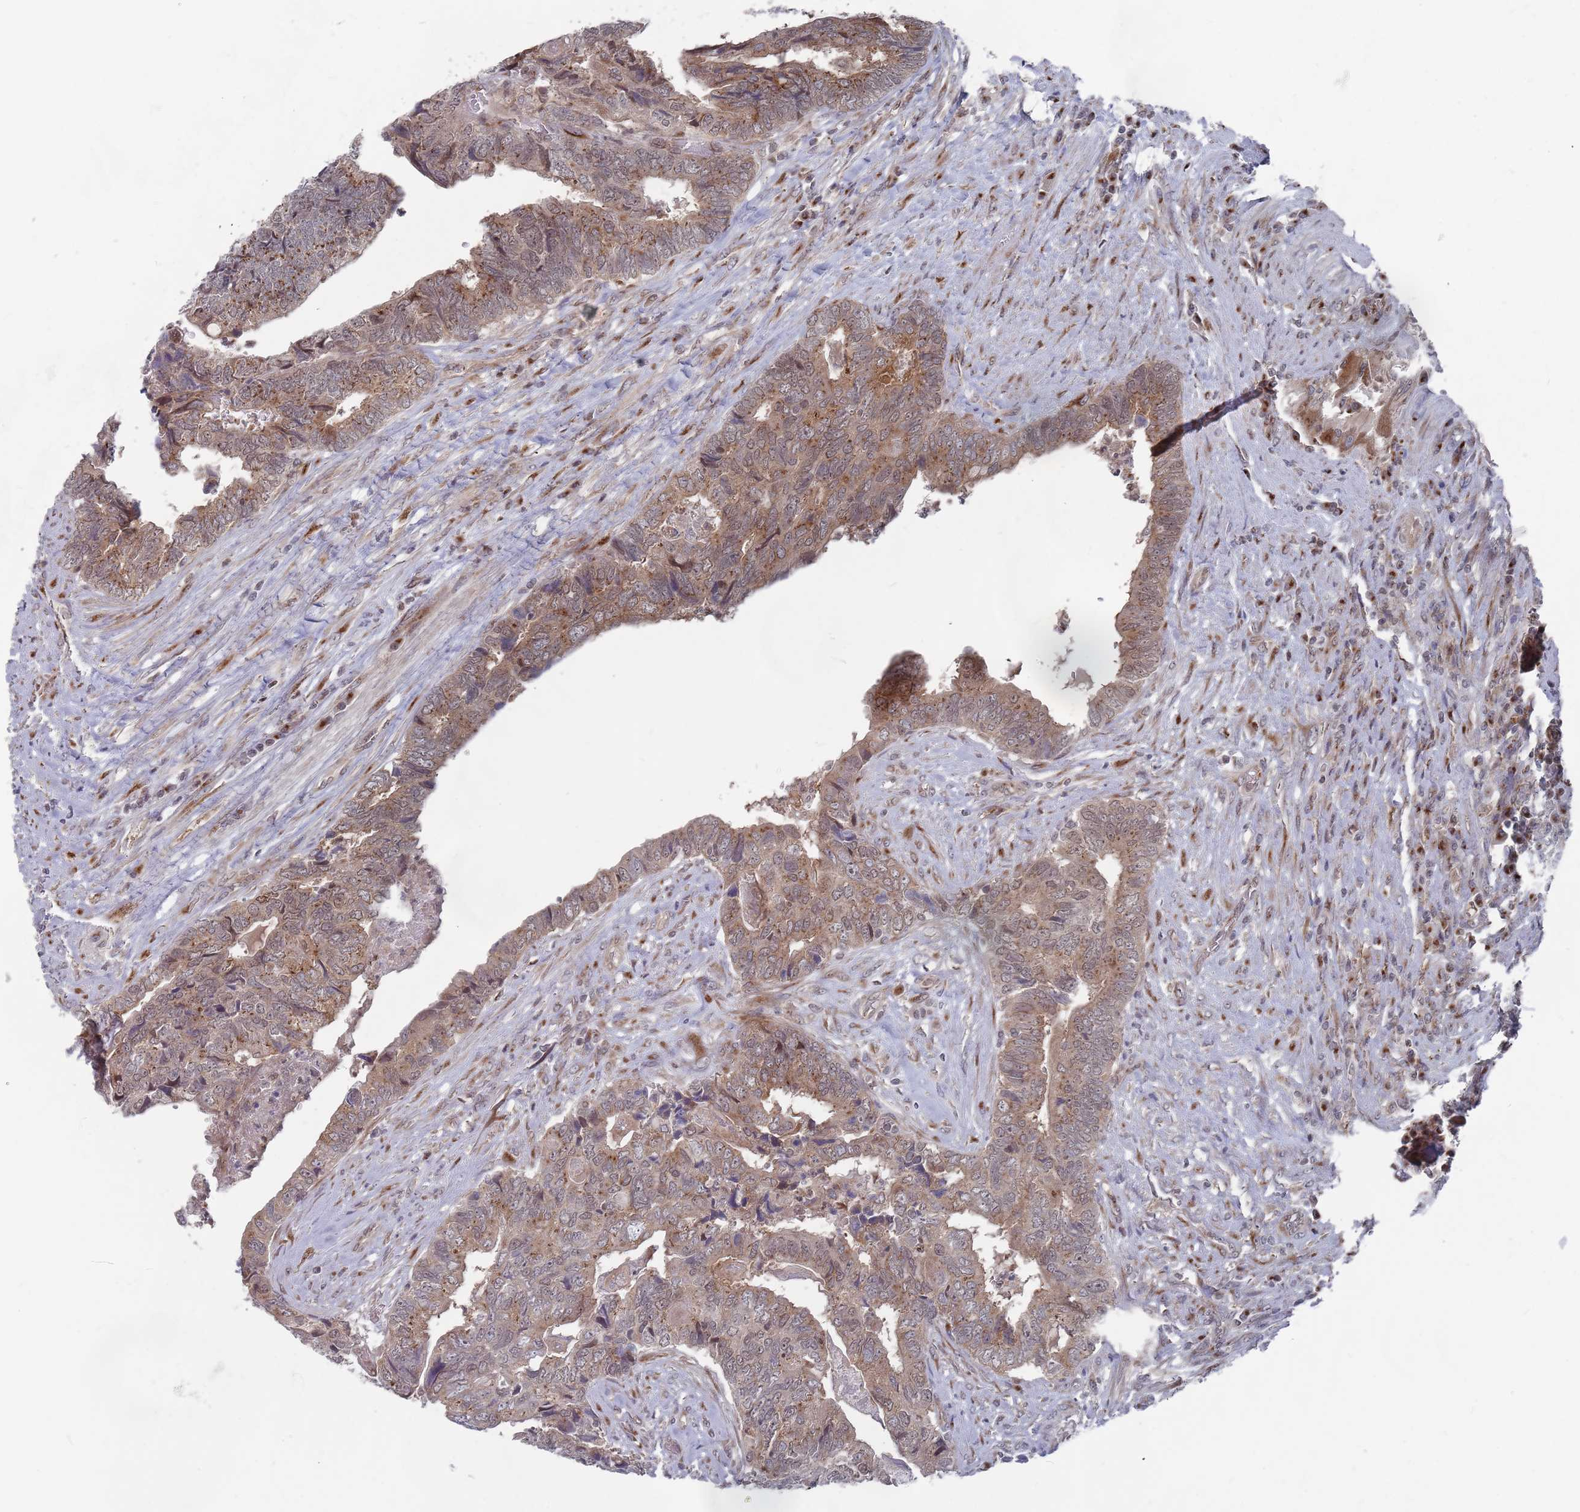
{"staining": {"intensity": "moderate", "quantity": ">75%", "location": "cytoplasmic/membranous"}, "tissue": "colorectal cancer", "cell_type": "Tumor cells", "image_type": "cancer", "snomed": [{"axis": "morphology", "description": "Adenocarcinoma, NOS"}, {"axis": "topography", "description": "Colon"}], "caption": "Immunohistochemical staining of human colorectal adenocarcinoma displays medium levels of moderate cytoplasmic/membranous expression in approximately >75% of tumor cells. The staining was performed using DAB (3,3'-diaminobenzidine) to visualize the protein expression in brown, while the nuclei were stained in blue with hematoxylin (Magnification: 20x).", "gene": "FMO4", "patient": {"sex": "female", "age": 67}}